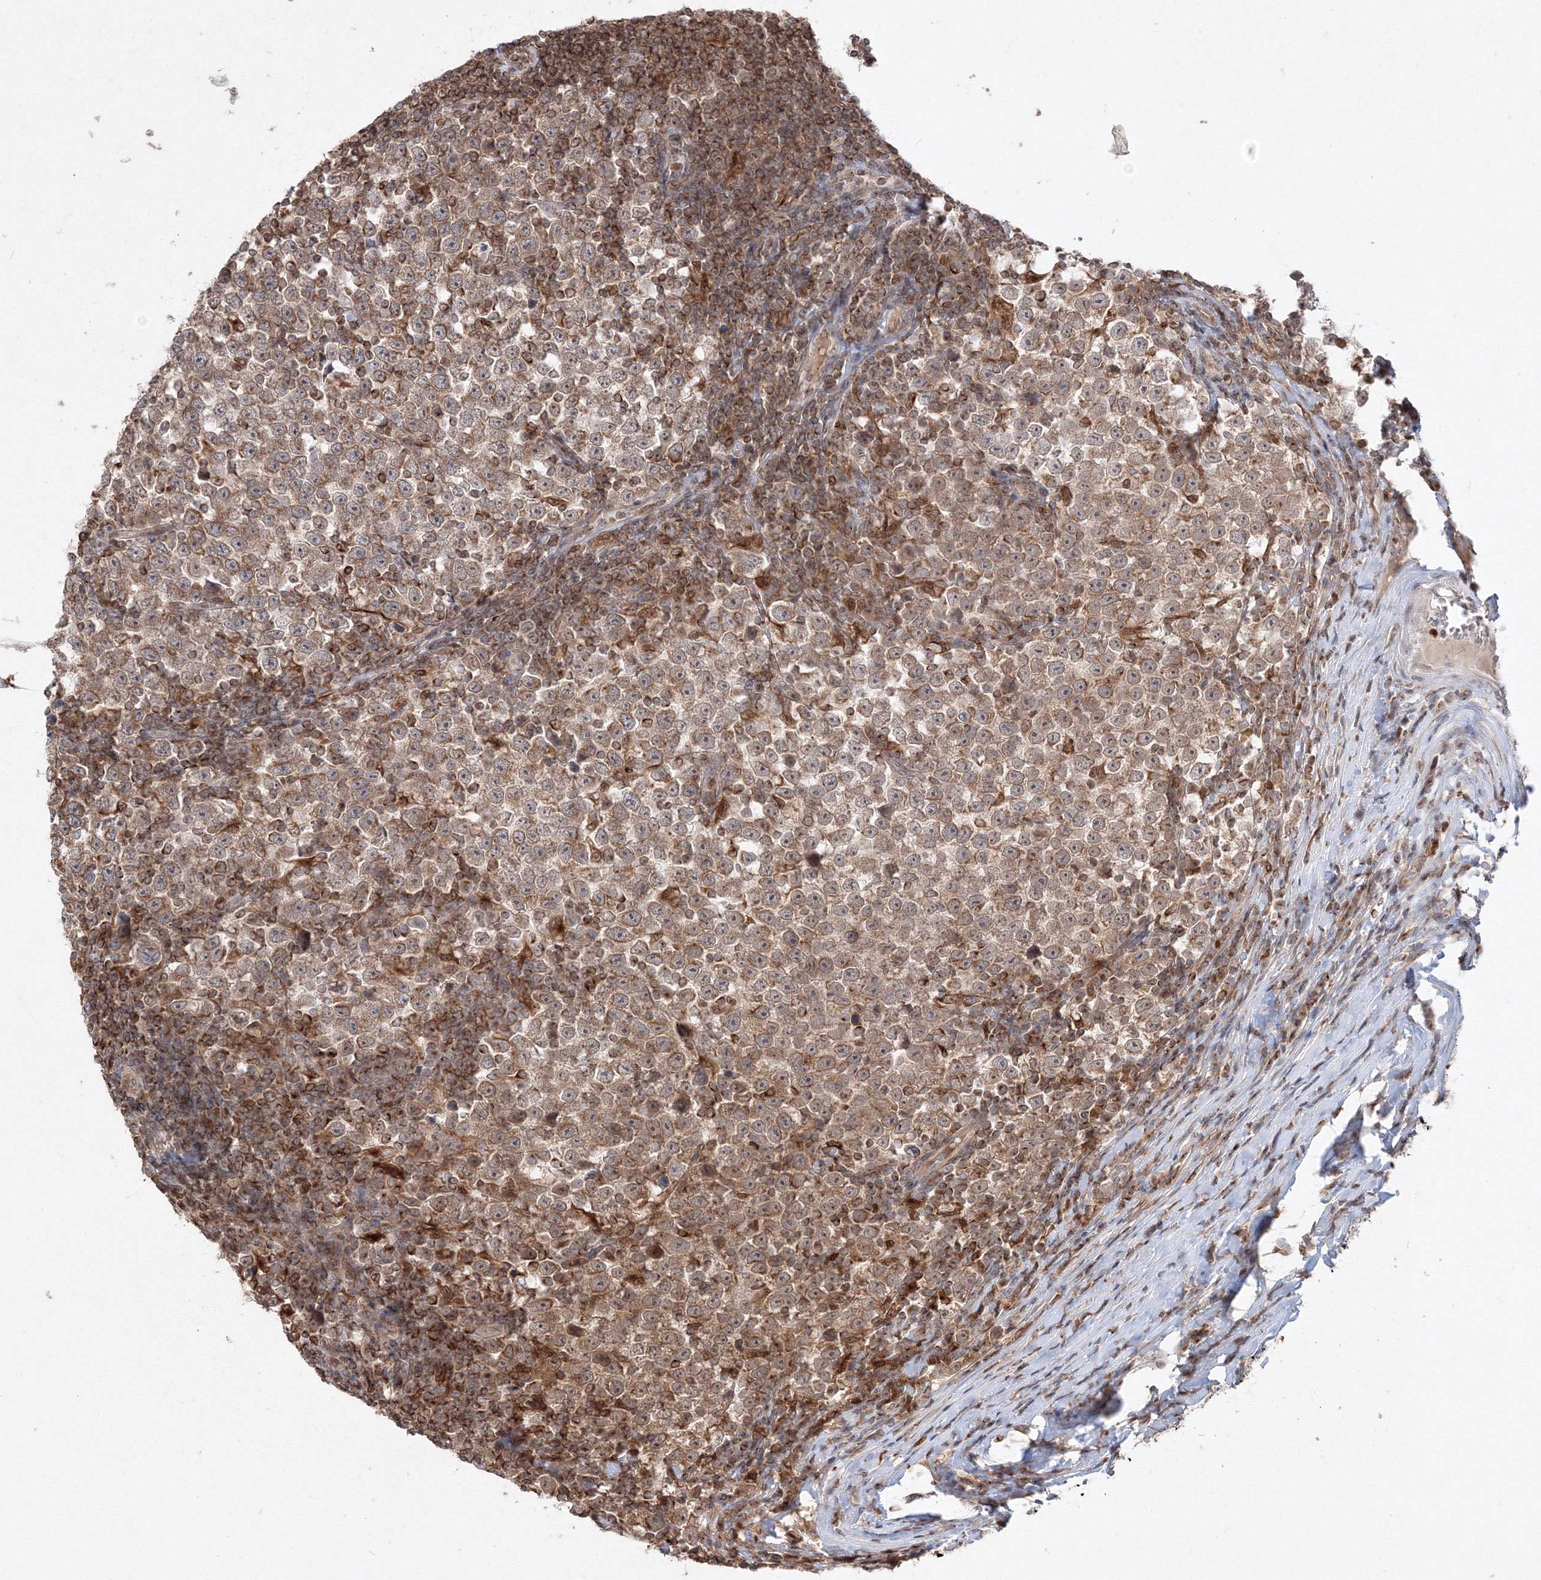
{"staining": {"intensity": "moderate", "quantity": ">75%", "location": "cytoplasmic/membranous"}, "tissue": "testis cancer", "cell_type": "Tumor cells", "image_type": "cancer", "snomed": [{"axis": "morphology", "description": "Normal tissue, NOS"}, {"axis": "morphology", "description": "Seminoma, NOS"}, {"axis": "topography", "description": "Testis"}], "caption": "This image exhibits immunohistochemistry (IHC) staining of human testis seminoma, with medium moderate cytoplasmic/membranous staining in approximately >75% of tumor cells.", "gene": "TMEM50B", "patient": {"sex": "male", "age": 43}}